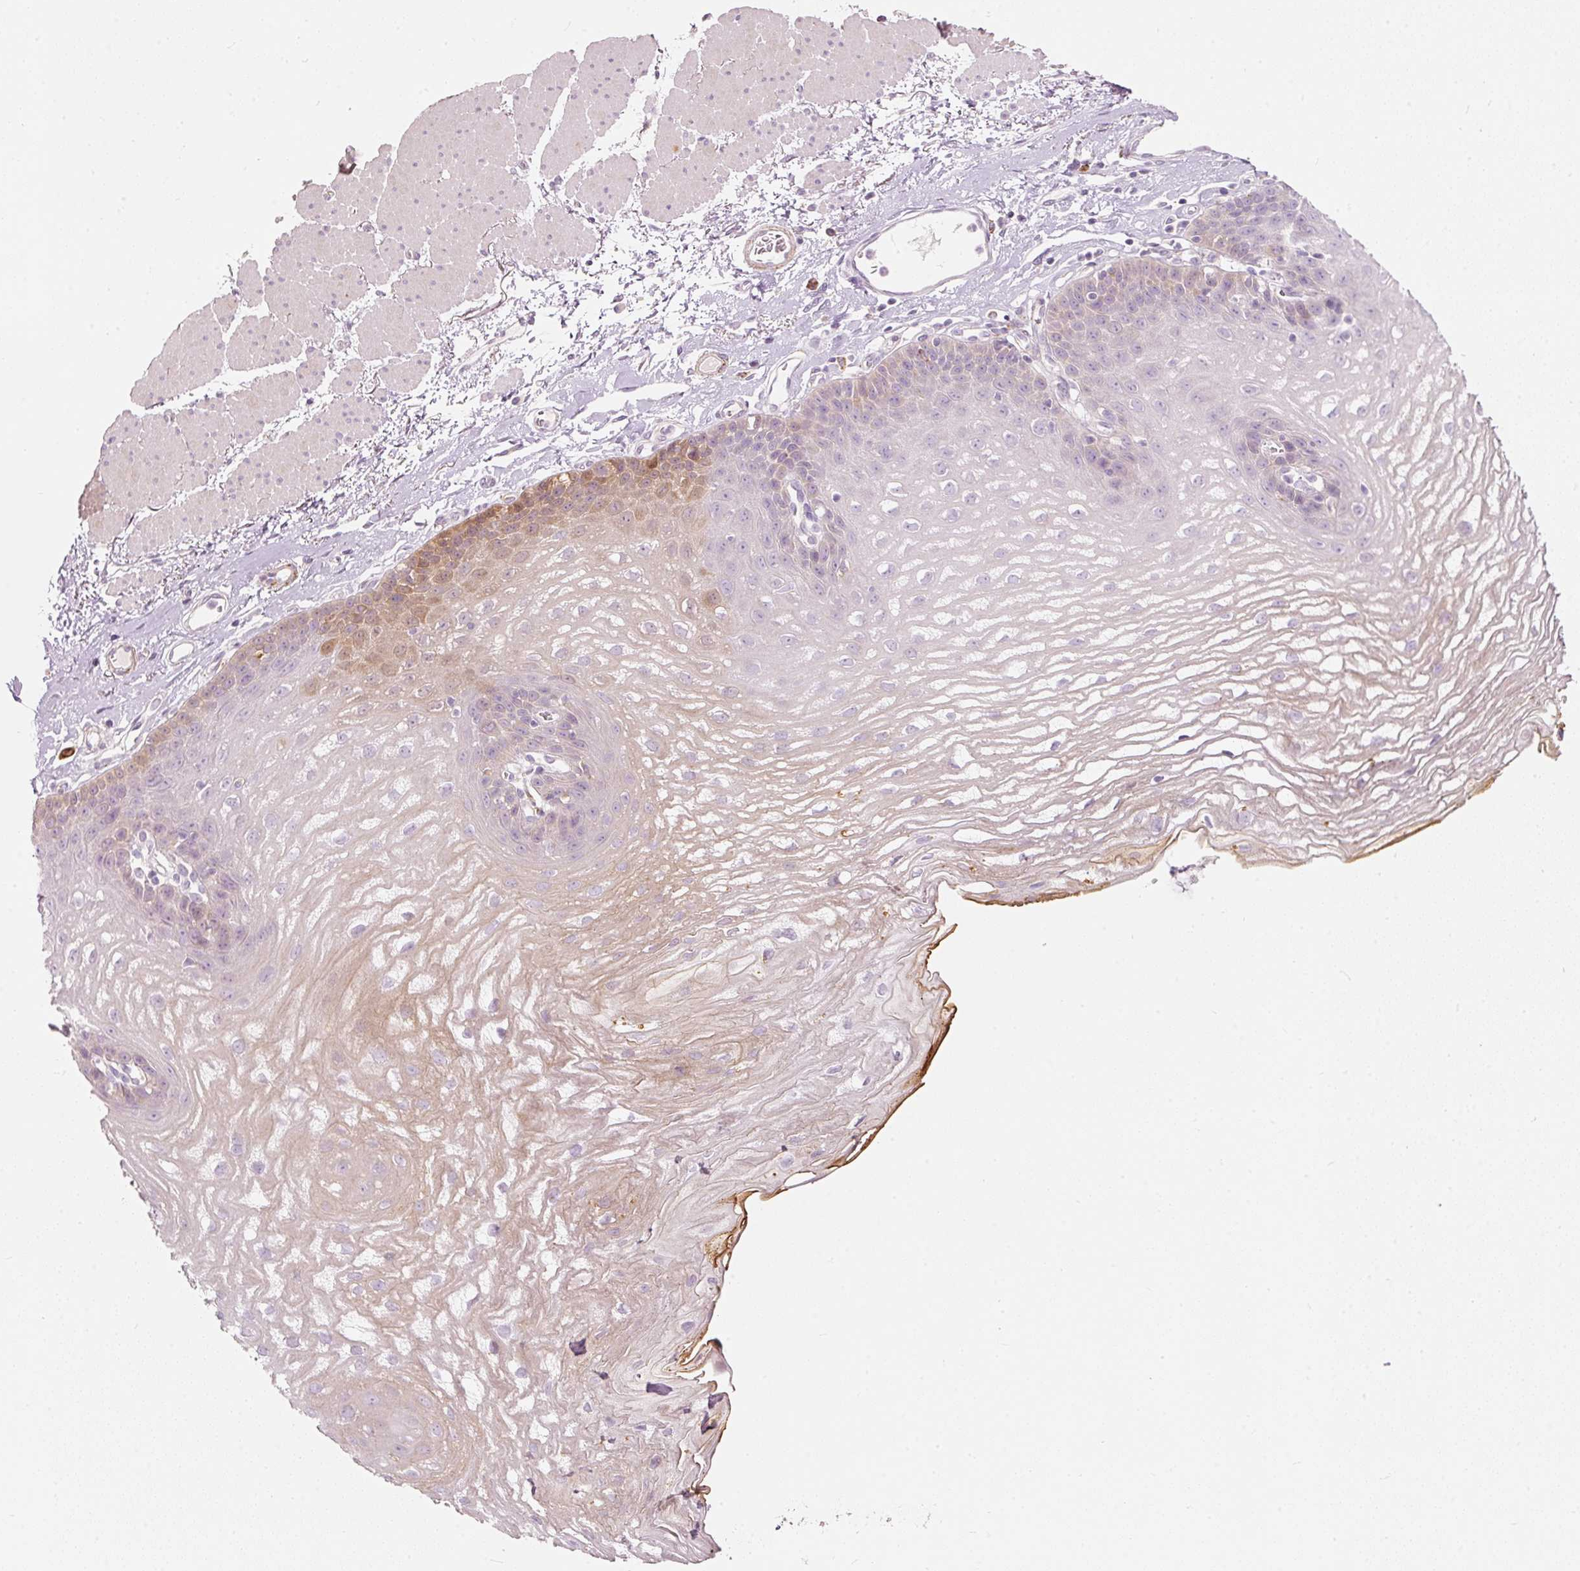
{"staining": {"intensity": "moderate", "quantity": "<25%", "location": "cytoplasmic/membranous,nuclear"}, "tissue": "esophagus", "cell_type": "Squamous epithelial cells", "image_type": "normal", "snomed": [{"axis": "morphology", "description": "Normal tissue, NOS"}, {"axis": "topography", "description": "Esophagus"}], "caption": "This image demonstrates immunohistochemistry (IHC) staining of benign esophagus, with low moderate cytoplasmic/membranous,nuclear positivity in approximately <25% of squamous epithelial cells.", "gene": "MTHFD2", "patient": {"sex": "female", "age": 81}}